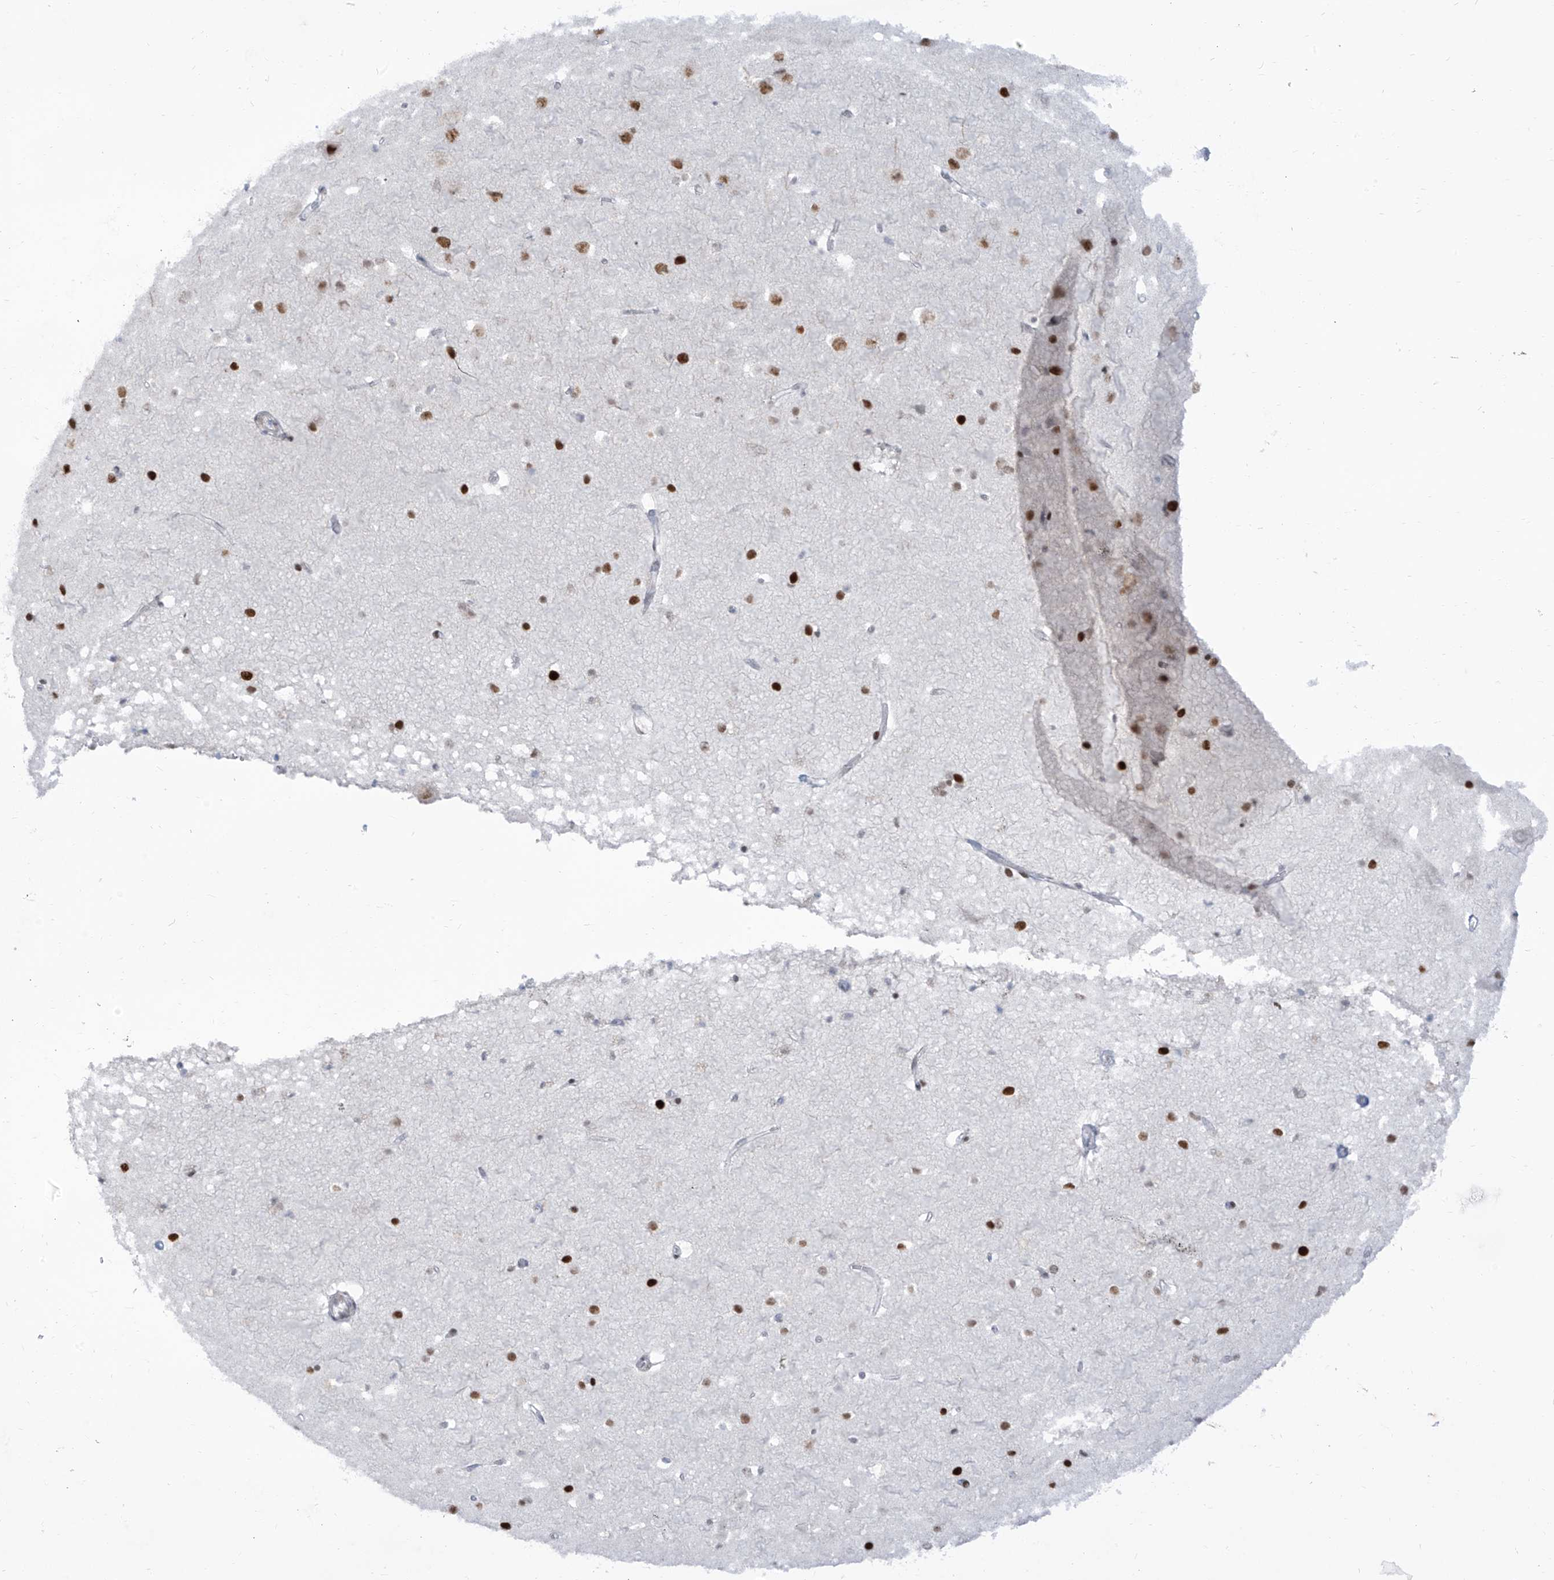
{"staining": {"intensity": "negative", "quantity": "none", "location": "none"}, "tissue": "cerebral cortex", "cell_type": "Endothelial cells", "image_type": "normal", "snomed": [{"axis": "morphology", "description": "Normal tissue, NOS"}, {"axis": "topography", "description": "Cerebral cortex"}], "caption": "Photomicrograph shows no protein staining in endothelial cells of benign cerebral cortex. (Brightfield microscopy of DAB immunohistochemistry at high magnification).", "gene": "LIN9", "patient": {"sex": "male", "age": 54}}